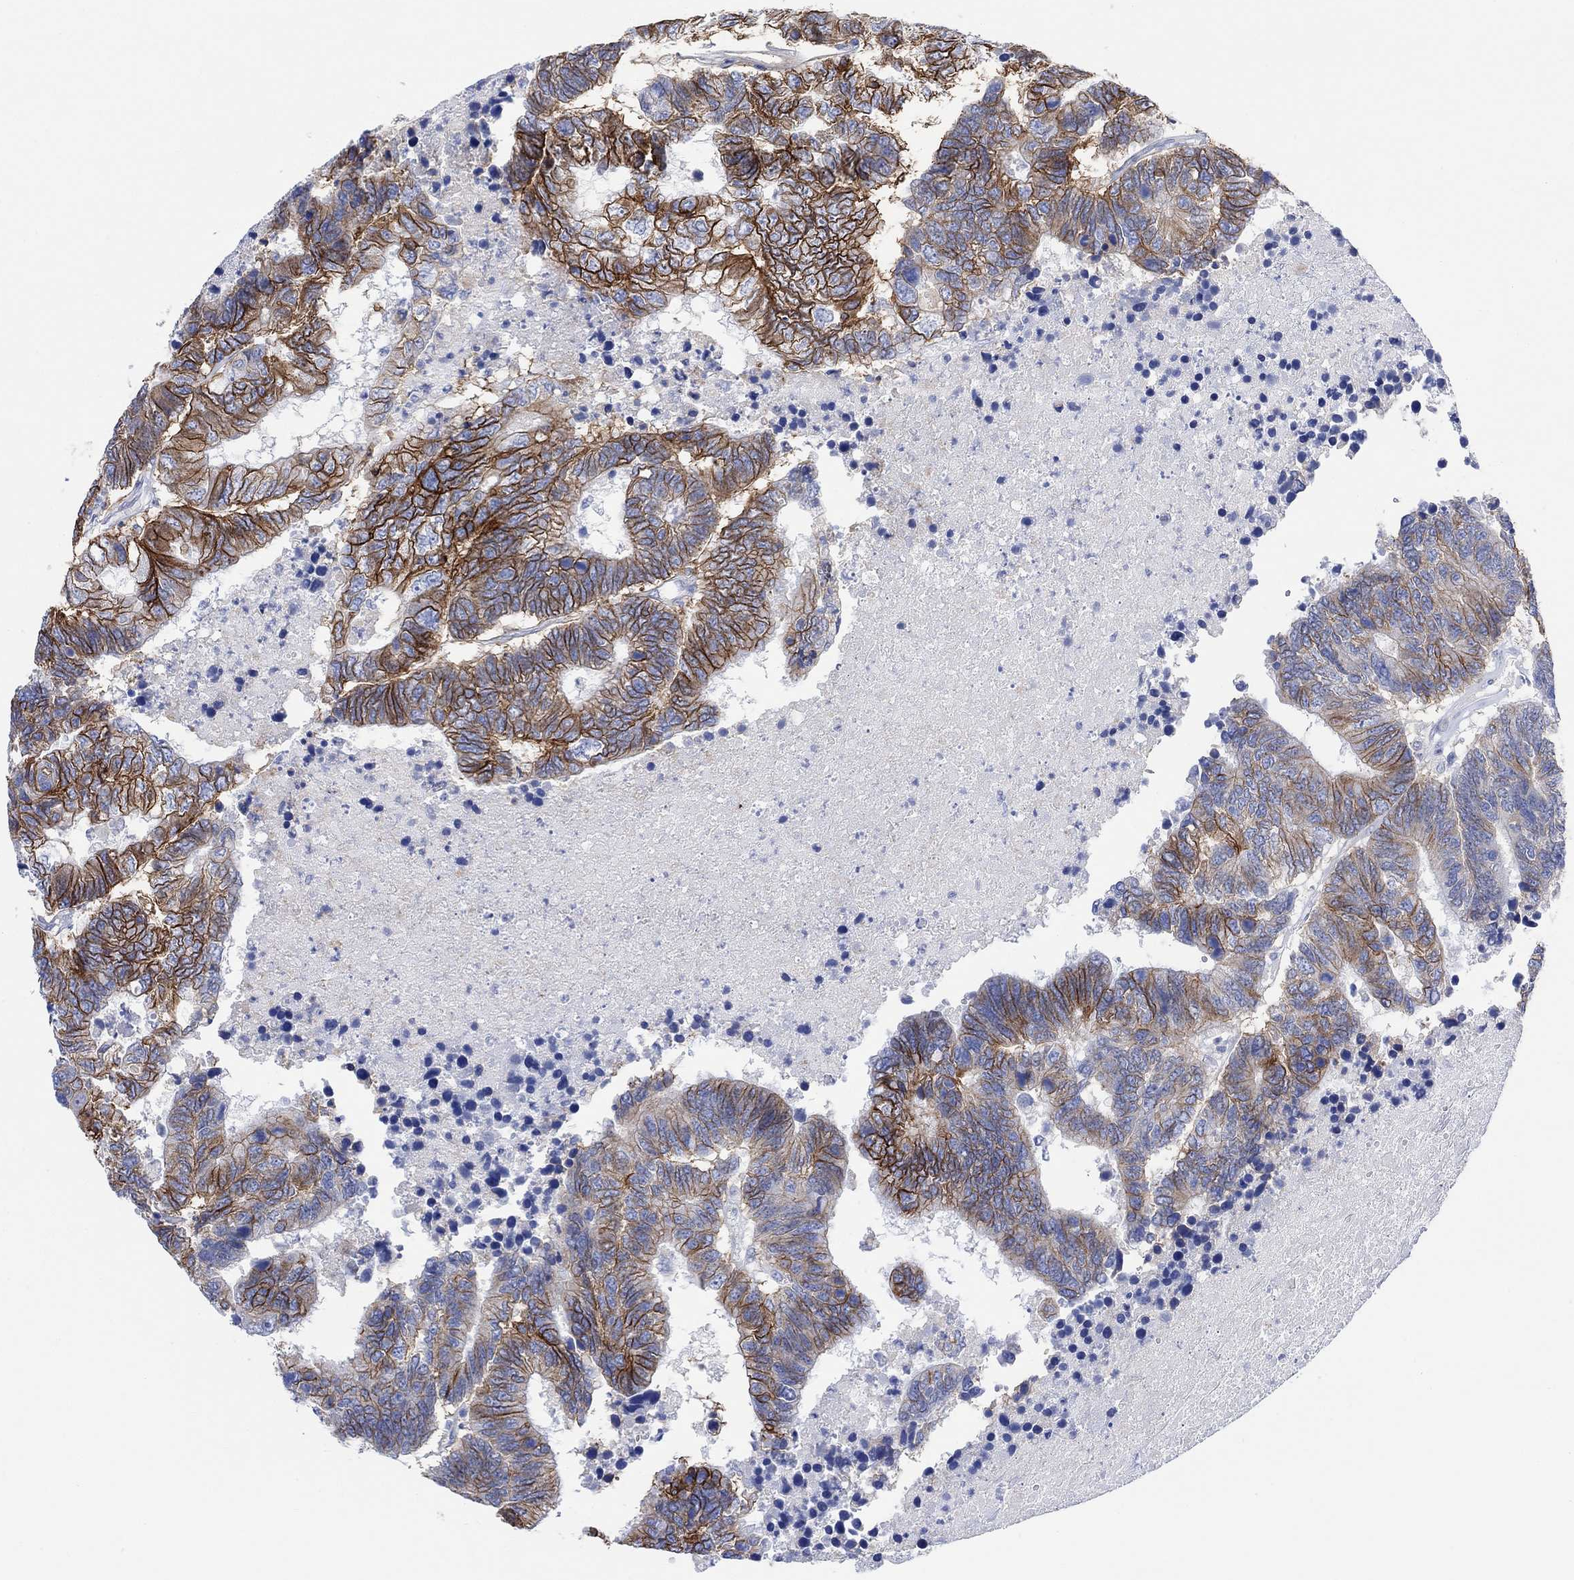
{"staining": {"intensity": "strong", "quantity": "25%-75%", "location": "cytoplasmic/membranous"}, "tissue": "colorectal cancer", "cell_type": "Tumor cells", "image_type": "cancer", "snomed": [{"axis": "morphology", "description": "Adenocarcinoma, NOS"}, {"axis": "topography", "description": "Colon"}], "caption": "Colorectal adenocarcinoma stained for a protein (brown) shows strong cytoplasmic/membranous positive positivity in about 25%-75% of tumor cells.", "gene": "TLDC2", "patient": {"sex": "female", "age": 48}}